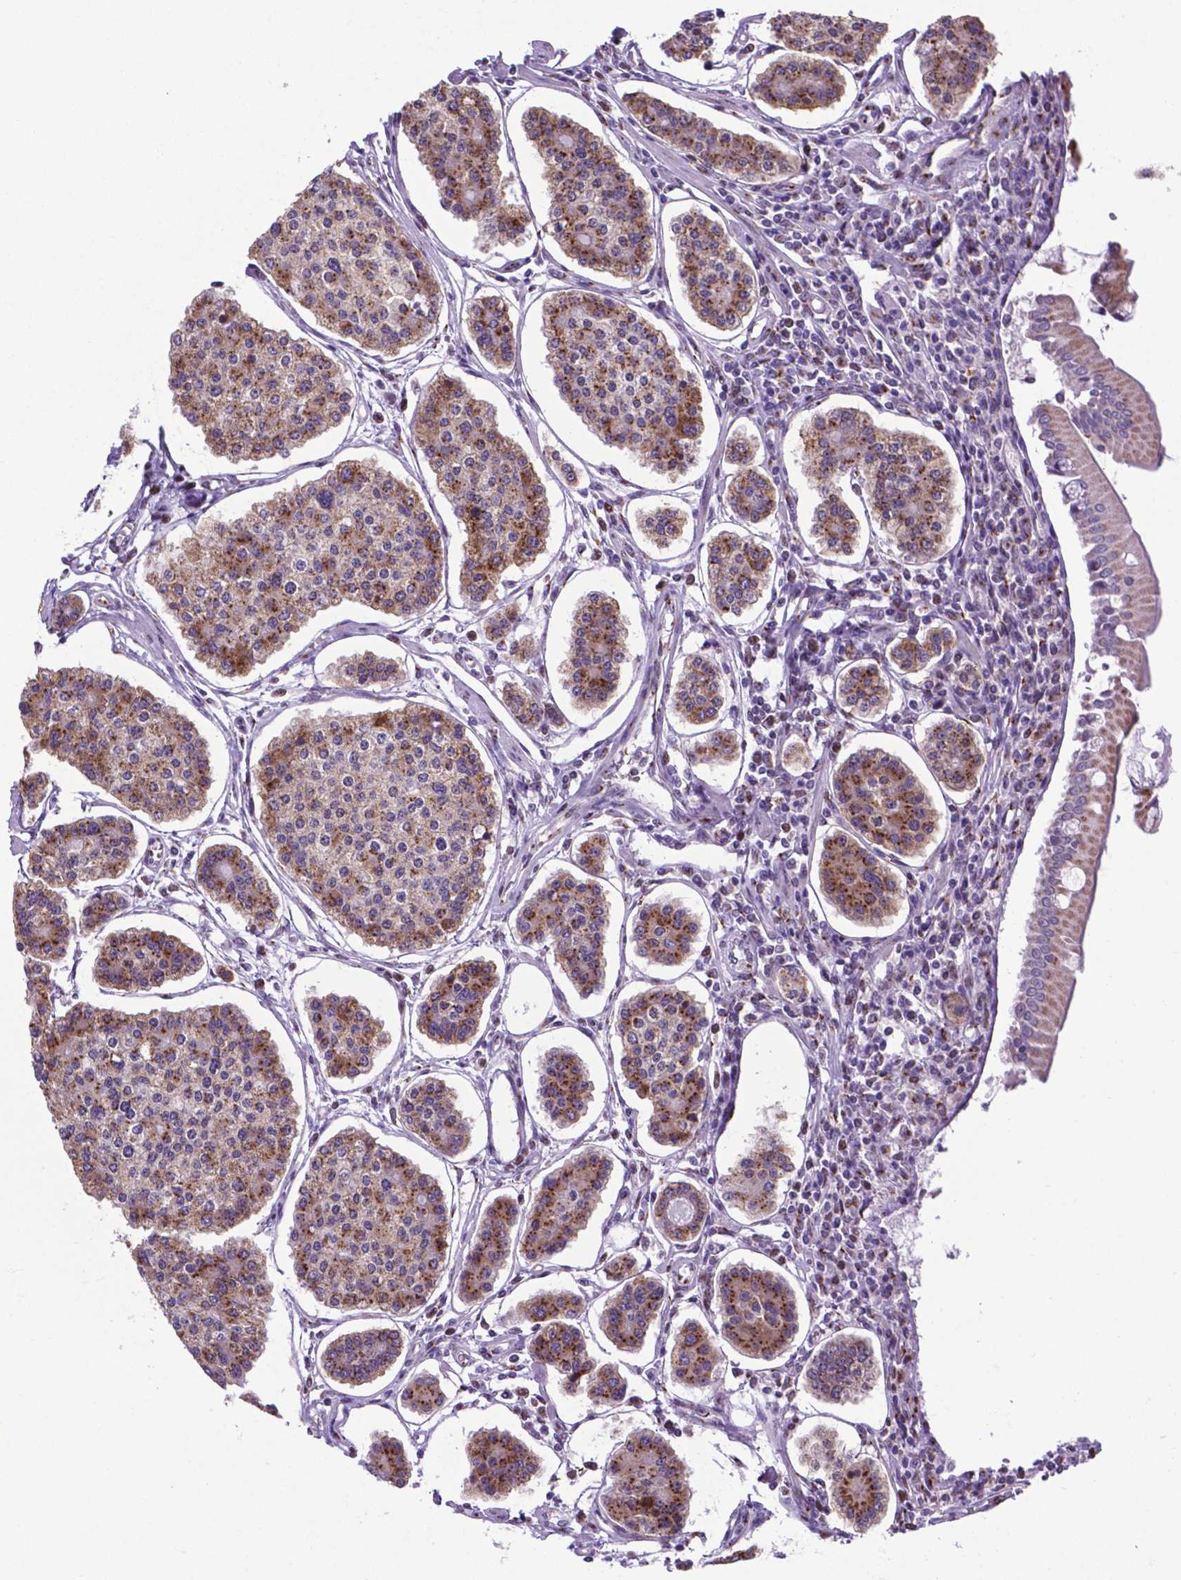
{"staining": {"intensity": "moderate", "quantity": ">75%", "location": "cytoplasmic/membranous"}, "tissue": "carcinoid", "cell_type": "Tumor cells", "image_type": "cancer", "snomed": [{"axis": "morphology", "description": "Carcinoid, malignant, NOS"}, {"axis": "topography", "description": "Small intestine"}], "caption": "IHC photomicrograph of neoplastic tissue: carcinoid stained using immunohistochemistry reveals medium levels of moderate protein expression localized specifically in the cytoplasmic/membranous of tumor cells, appearing as a cytoplasmic/membranous brown color.", "gene": "MRPL10", "patient": {"sex": "female", "age": 65}}